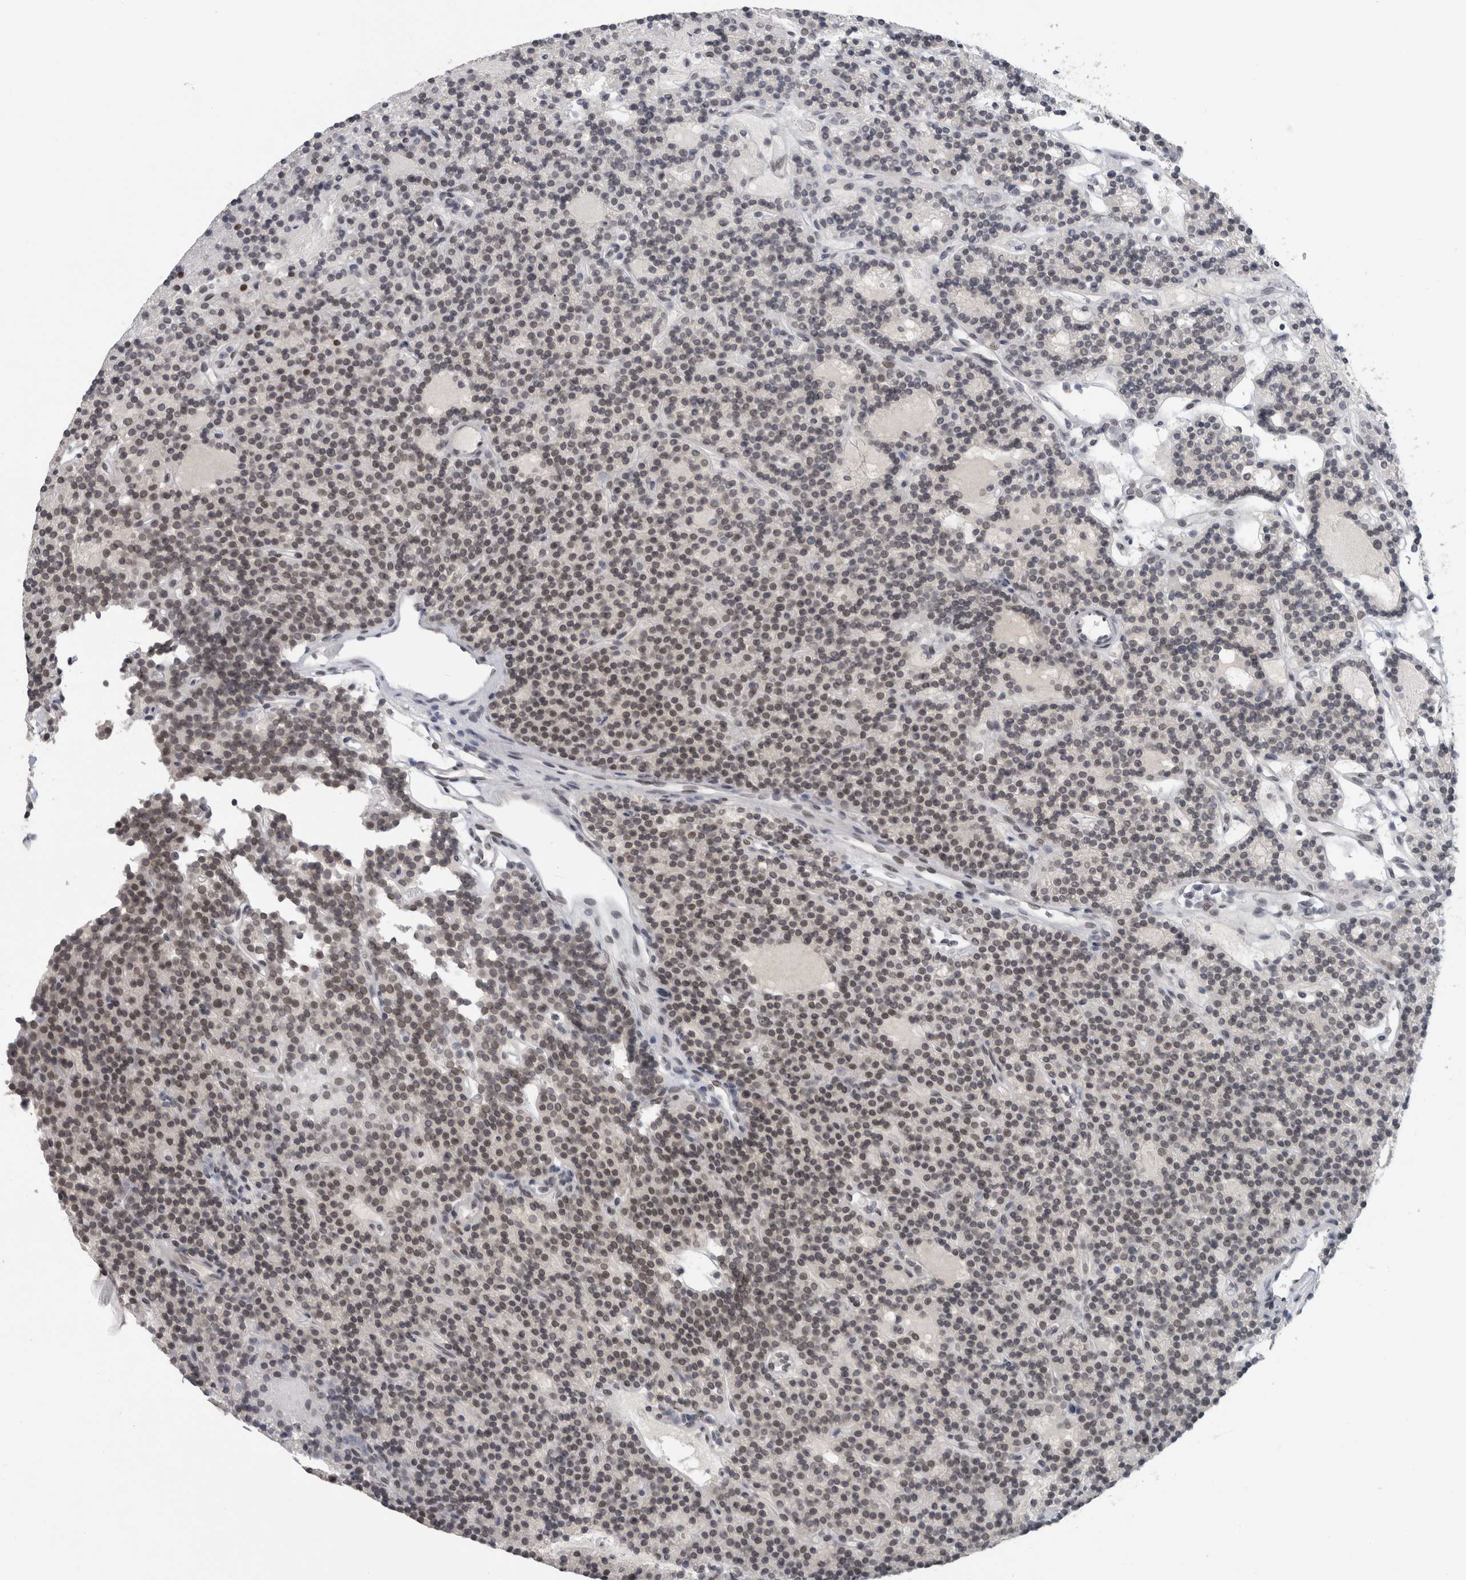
{"staining": {"intensity": "negative", "quantity": "none", "location": "none"}, "tissue": "parathyroid gland", "cell_type": "Glandular cells", "image_type": "normal", "snomed": [{"axis": "morphology", "description": "Normal tissue, NOS"}, {"axis": "topography", "description": "Parathyroid gland"}], "caption": "Immunohistochemical staining of normal human parathyroid gland exhibits no significant expression in glandular cells.", "gene": "ZNF770", "patient": {"sex": "male", "age": 75}}